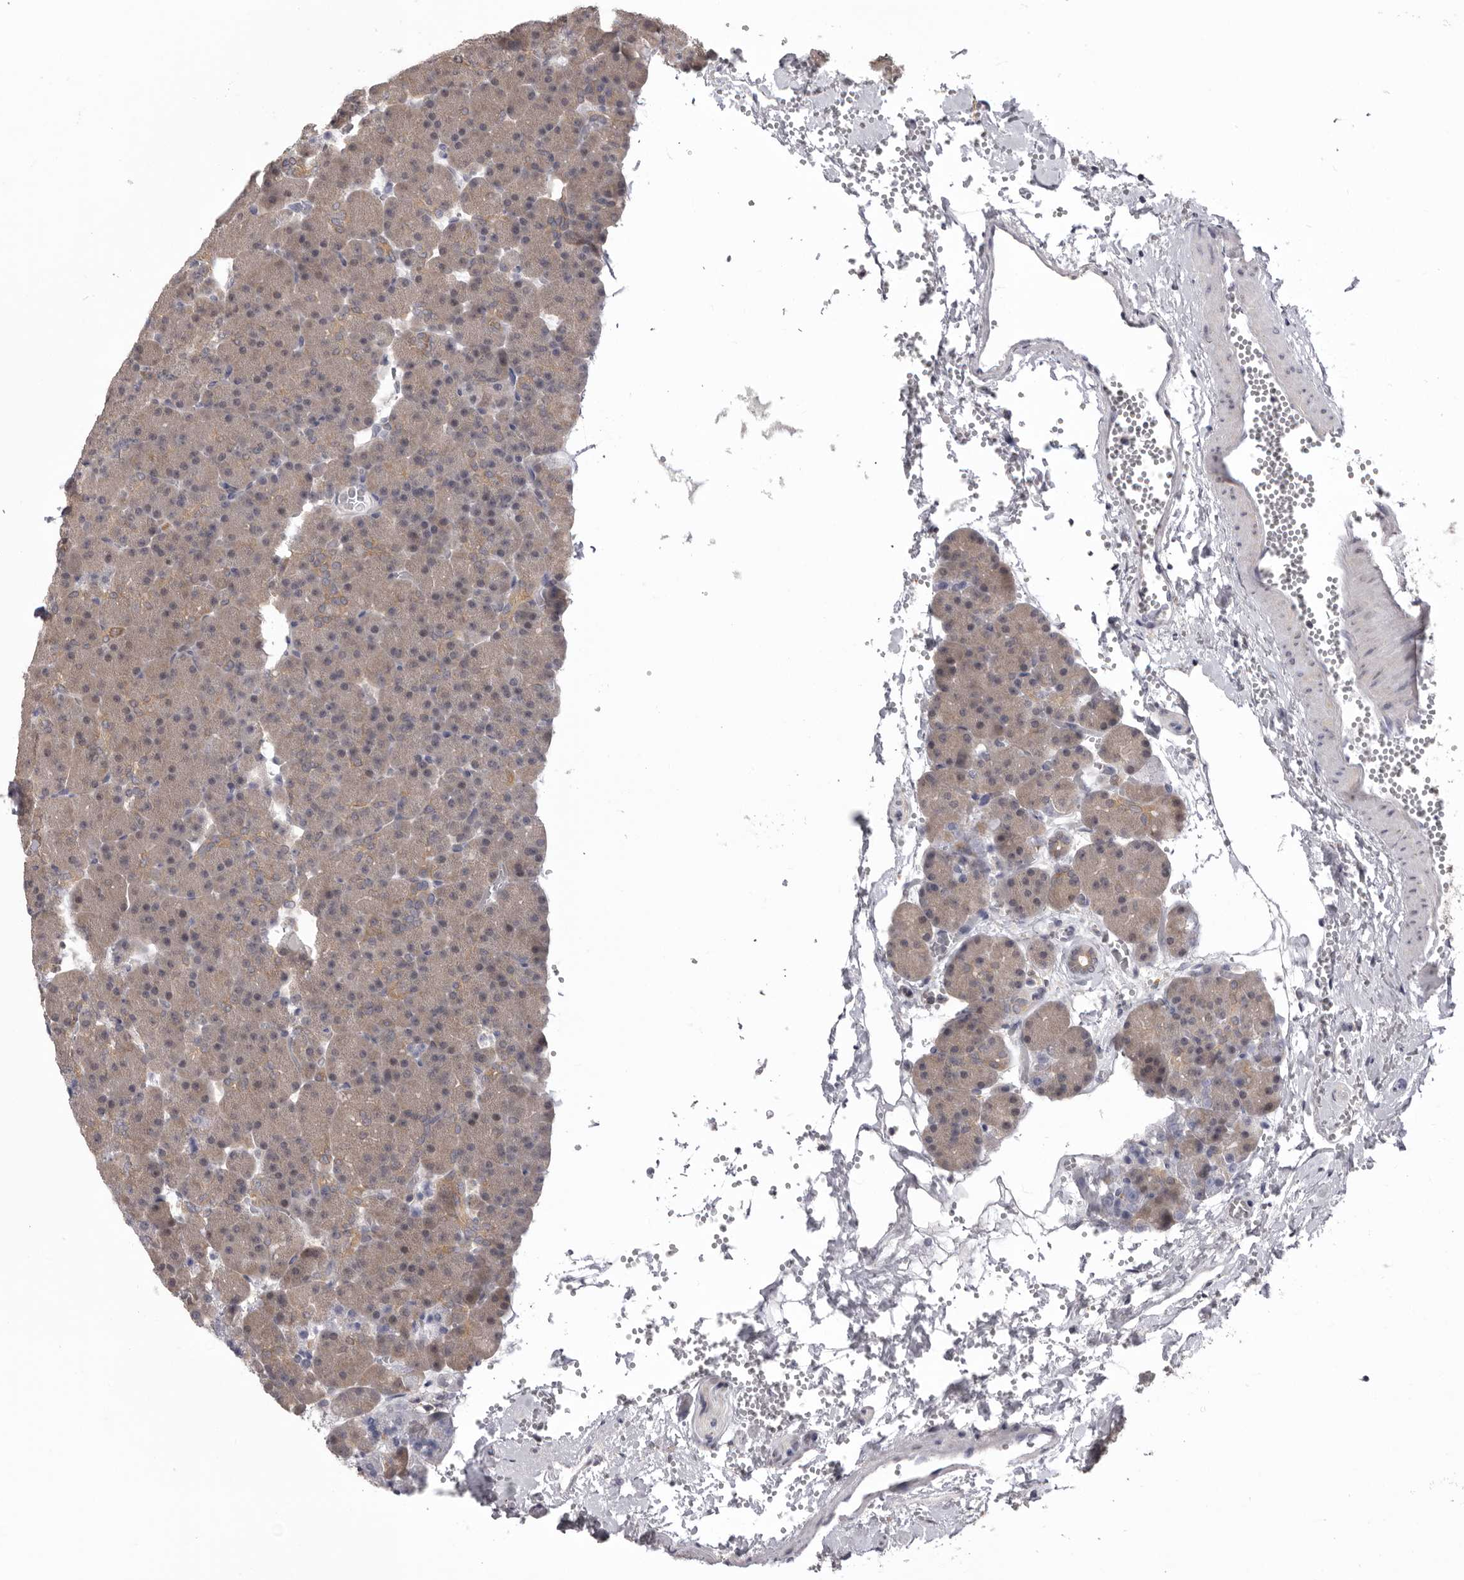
{"staining": {"intensity": "weak", "quantity": "<25%", "location": "cytoplasmic/membranous"}, "tissue": "pancreas", "cell_type": "Exocrine glandular cells", "image_type": "normal", "snomed": [{"axis": "morphology", "description": "Normal tissue, NOS"}, {"axis": "morphology", "description": "Carcinoid, malignant, NOS"}, {"axis": "topography", "description": "Pancreas"}], "caption": "Immunohistochemistry (IHC) of unremarkable pancreas shows no positivity in exocrine glandular cells. The staining is performed using DAB brown chromogen with nuclei counter-stained in using hematoxylin.", "gene": "MDH1", "patient": {"sex": "female", "age": 35}}